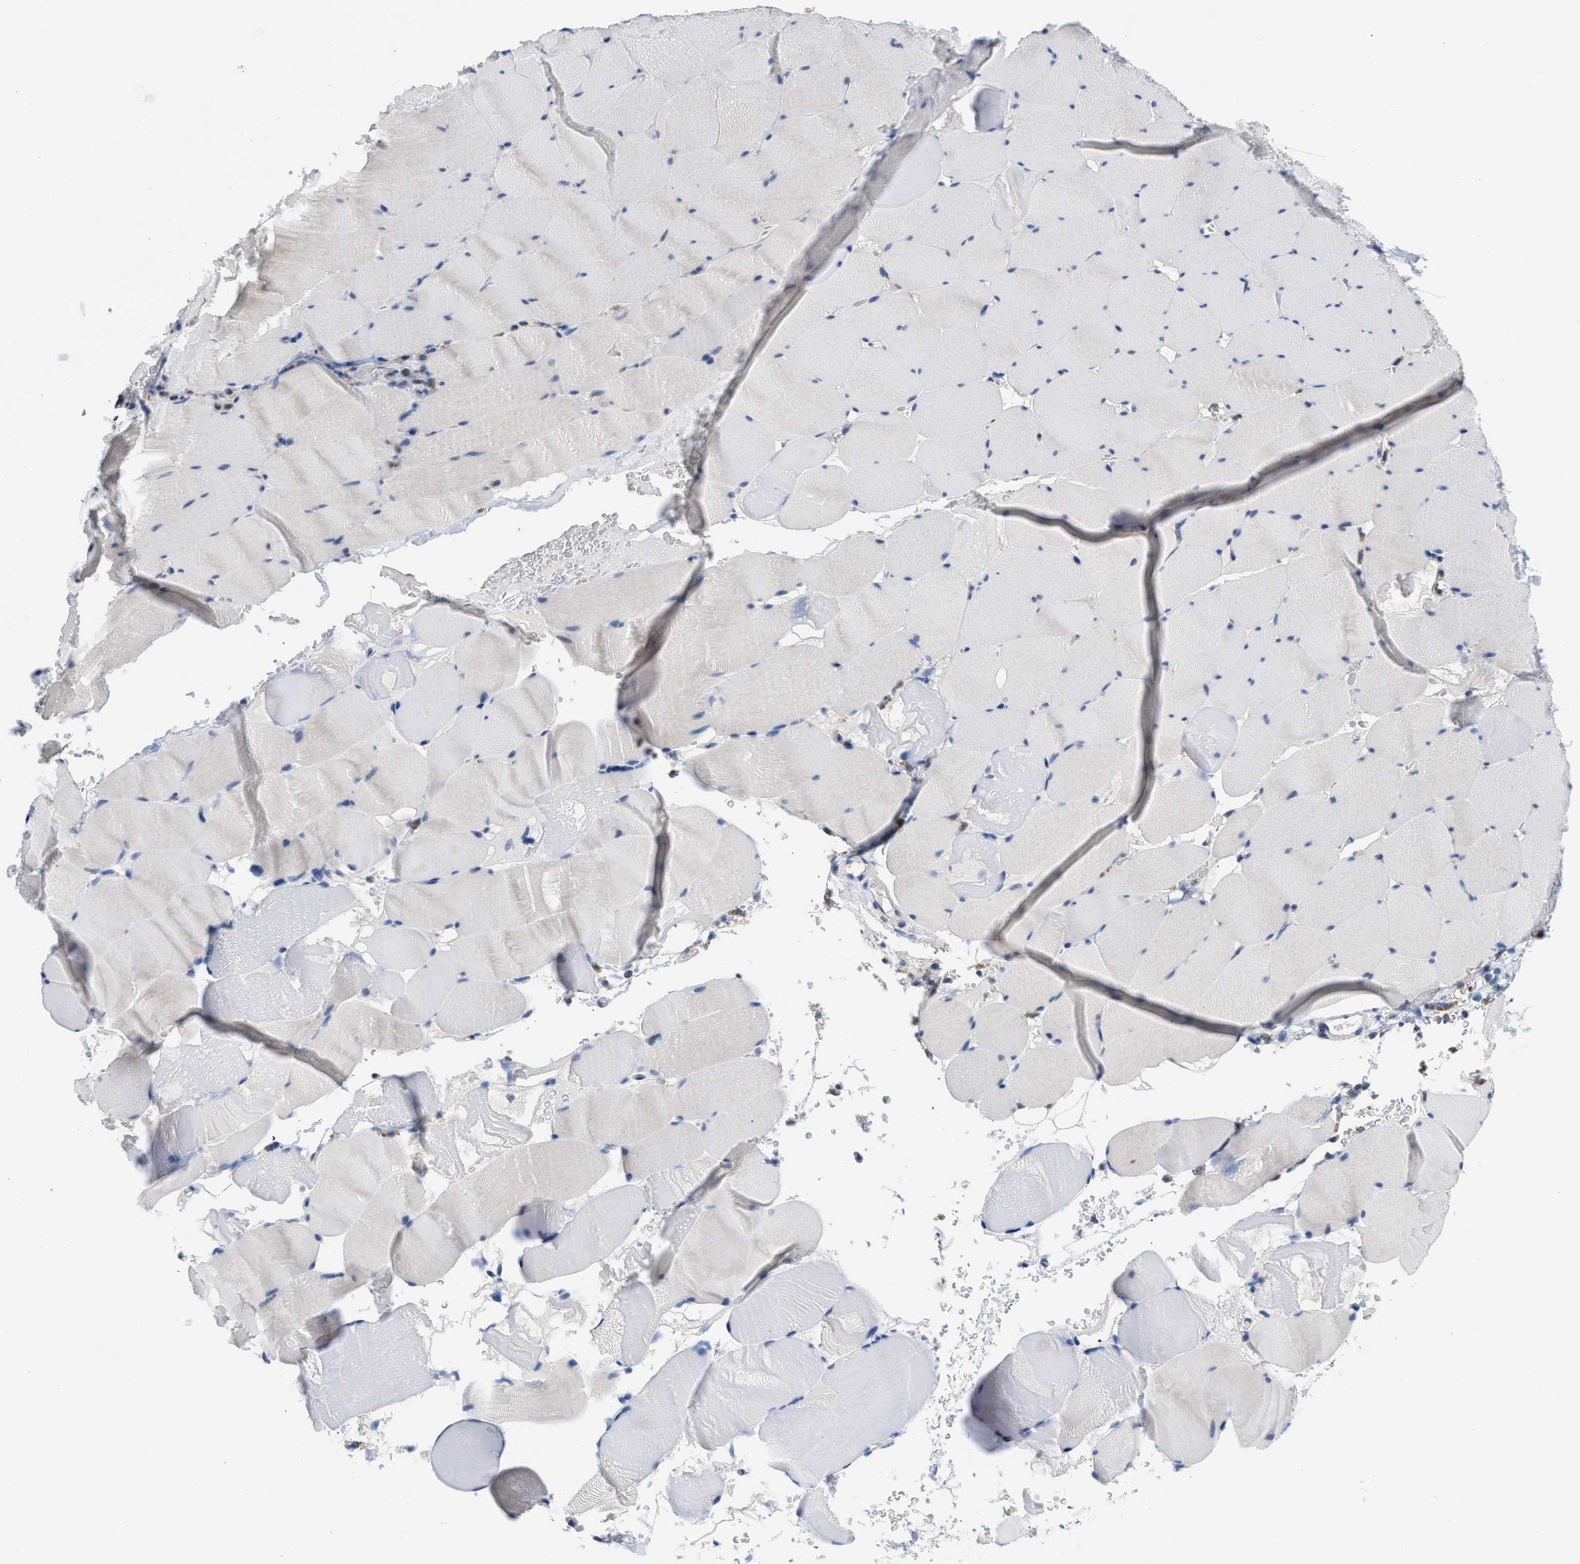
{"staining": {"intensity": "negative", "quantity": "none", "location": "none"}, "tissue": "skeletal muscle", "cell_type": "Myocytes", "image_type": "normal", "snomed": [{"axis": "morphology", "description": "Normal tissue, NOS"}, {"axis": "topography", "description": "Skeletal muscle"}], "caption": "IHC micrograph of benign skeletal muscle: skeletal muscle stained with DAB (3,3'-diaminobenzidine) shows no significant protein expression in myocytes.", "gene": "BOLL", "patient": {"sex": "male", "age": 62}}